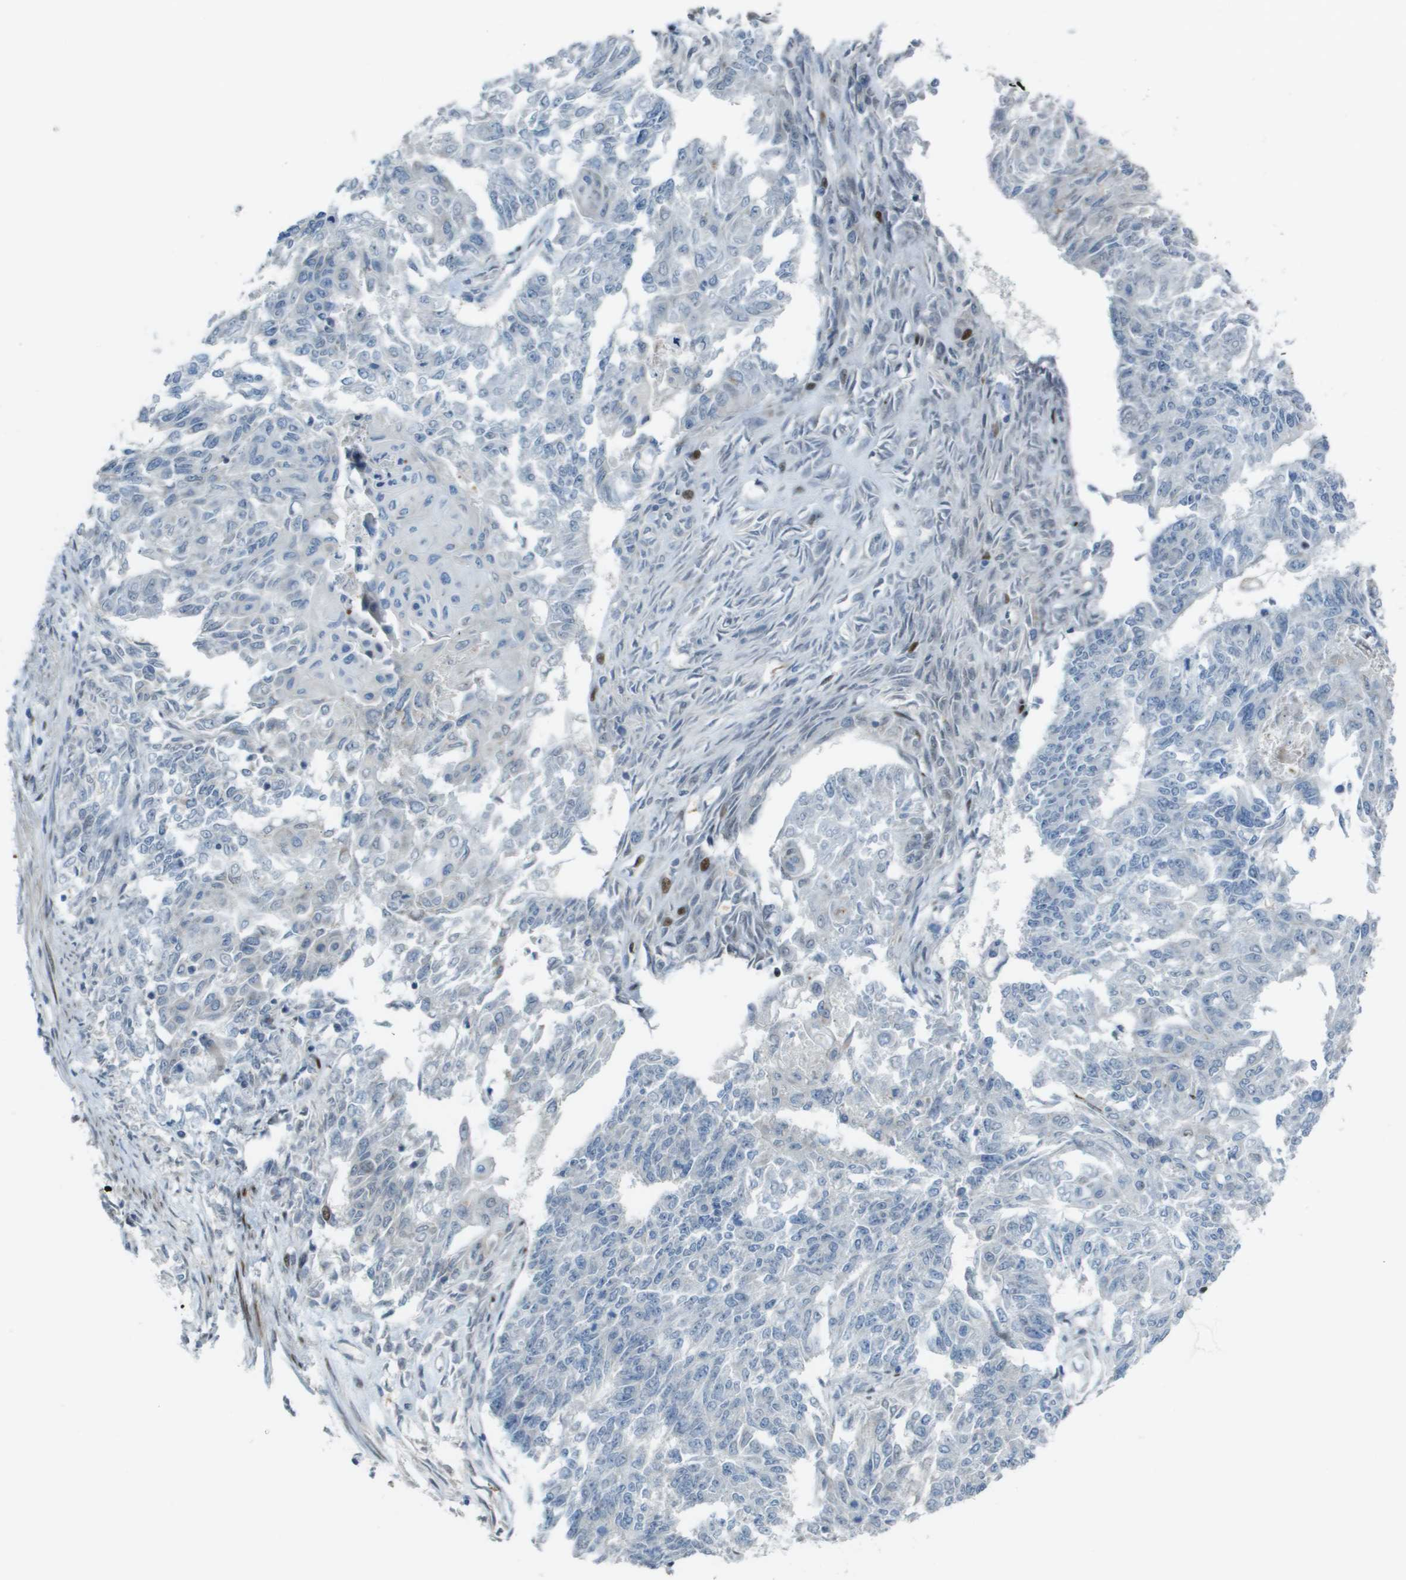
{"staining": {"intensity": "negative", "quantity": "none", "location": "none"}, "tissue": "endometrial cancer", "cell_type": "Tumor cells", "image_type": "cancer", "snomed": [{"axis": "morphology", "description": "Adenocarcinoma, NOS"}, {"axis": "topography", "description": "Endometrium"}], "caption": "Protein analysis of endometrial adenocarcinoma demonstrates no significant staining in tumor cells.", "gene": "MGAT3", "patient": {"sex": "female", "age": 32}}